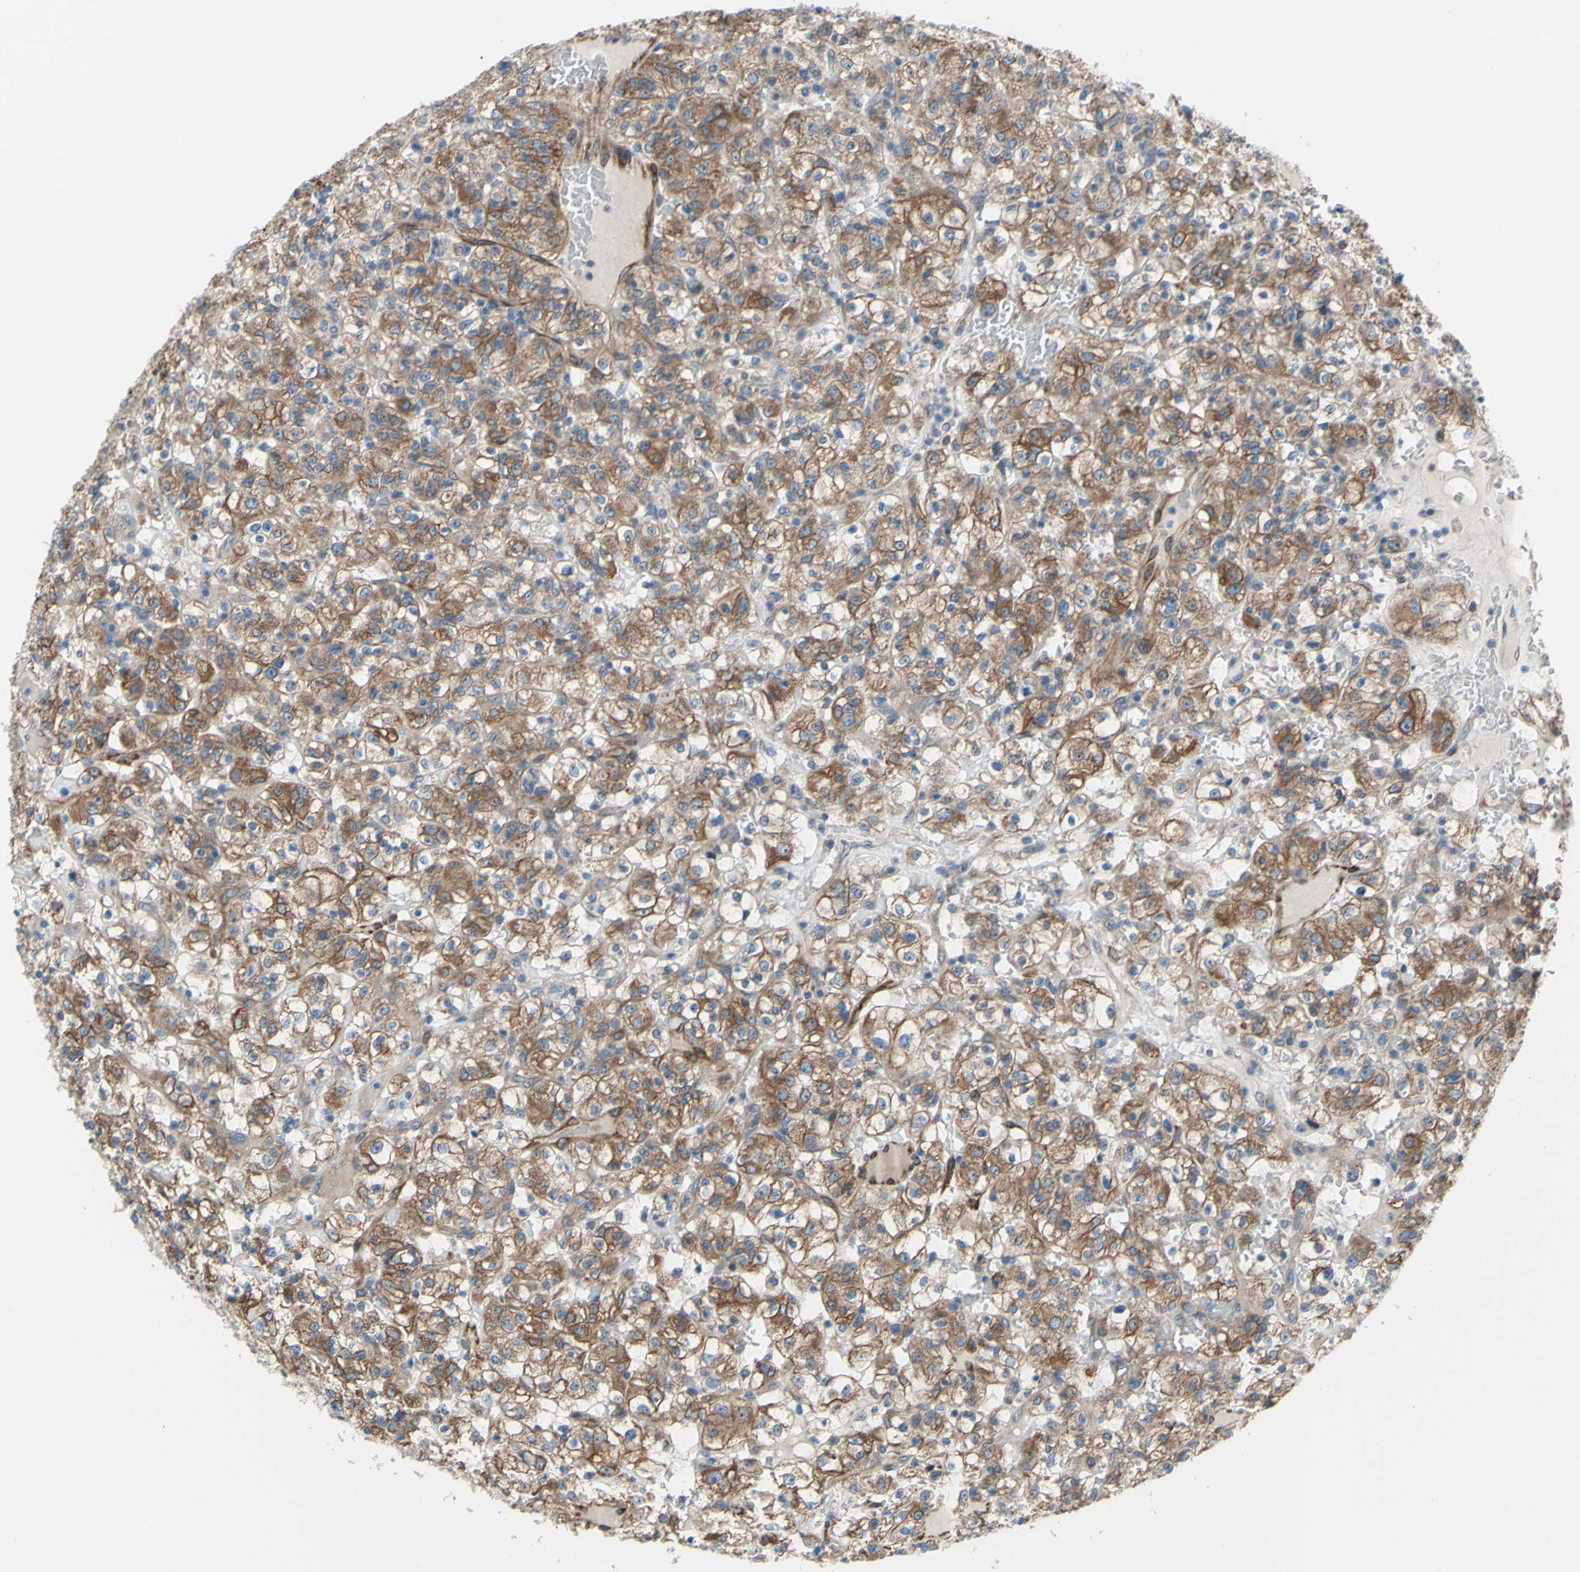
{"staining": {"intensity": "moderate", "quantity": ">75%", "location": "cytoplasmic/membranous"}, "tissue": "renal cancer", "cell_type": "Tumor cells", "image_type": "cancer", "snomed": [{"axis": "morphology", "description": "Normal tissue, NOS"}, {"axis": "morphology", "description": "Adenocarcinoma, NOS"}, {"axis": "topography", "description": "Kidney"}], "caption": "Immunohistochemical staining of human renal cancer shows medium levels of moderate cytoplasmic/membranous protein staining in approximately >75% of tumor cells. Nuclei are stained in blue.", "gene": "GRAMD2B", "patient": {"sex": "female", "age": 72}}